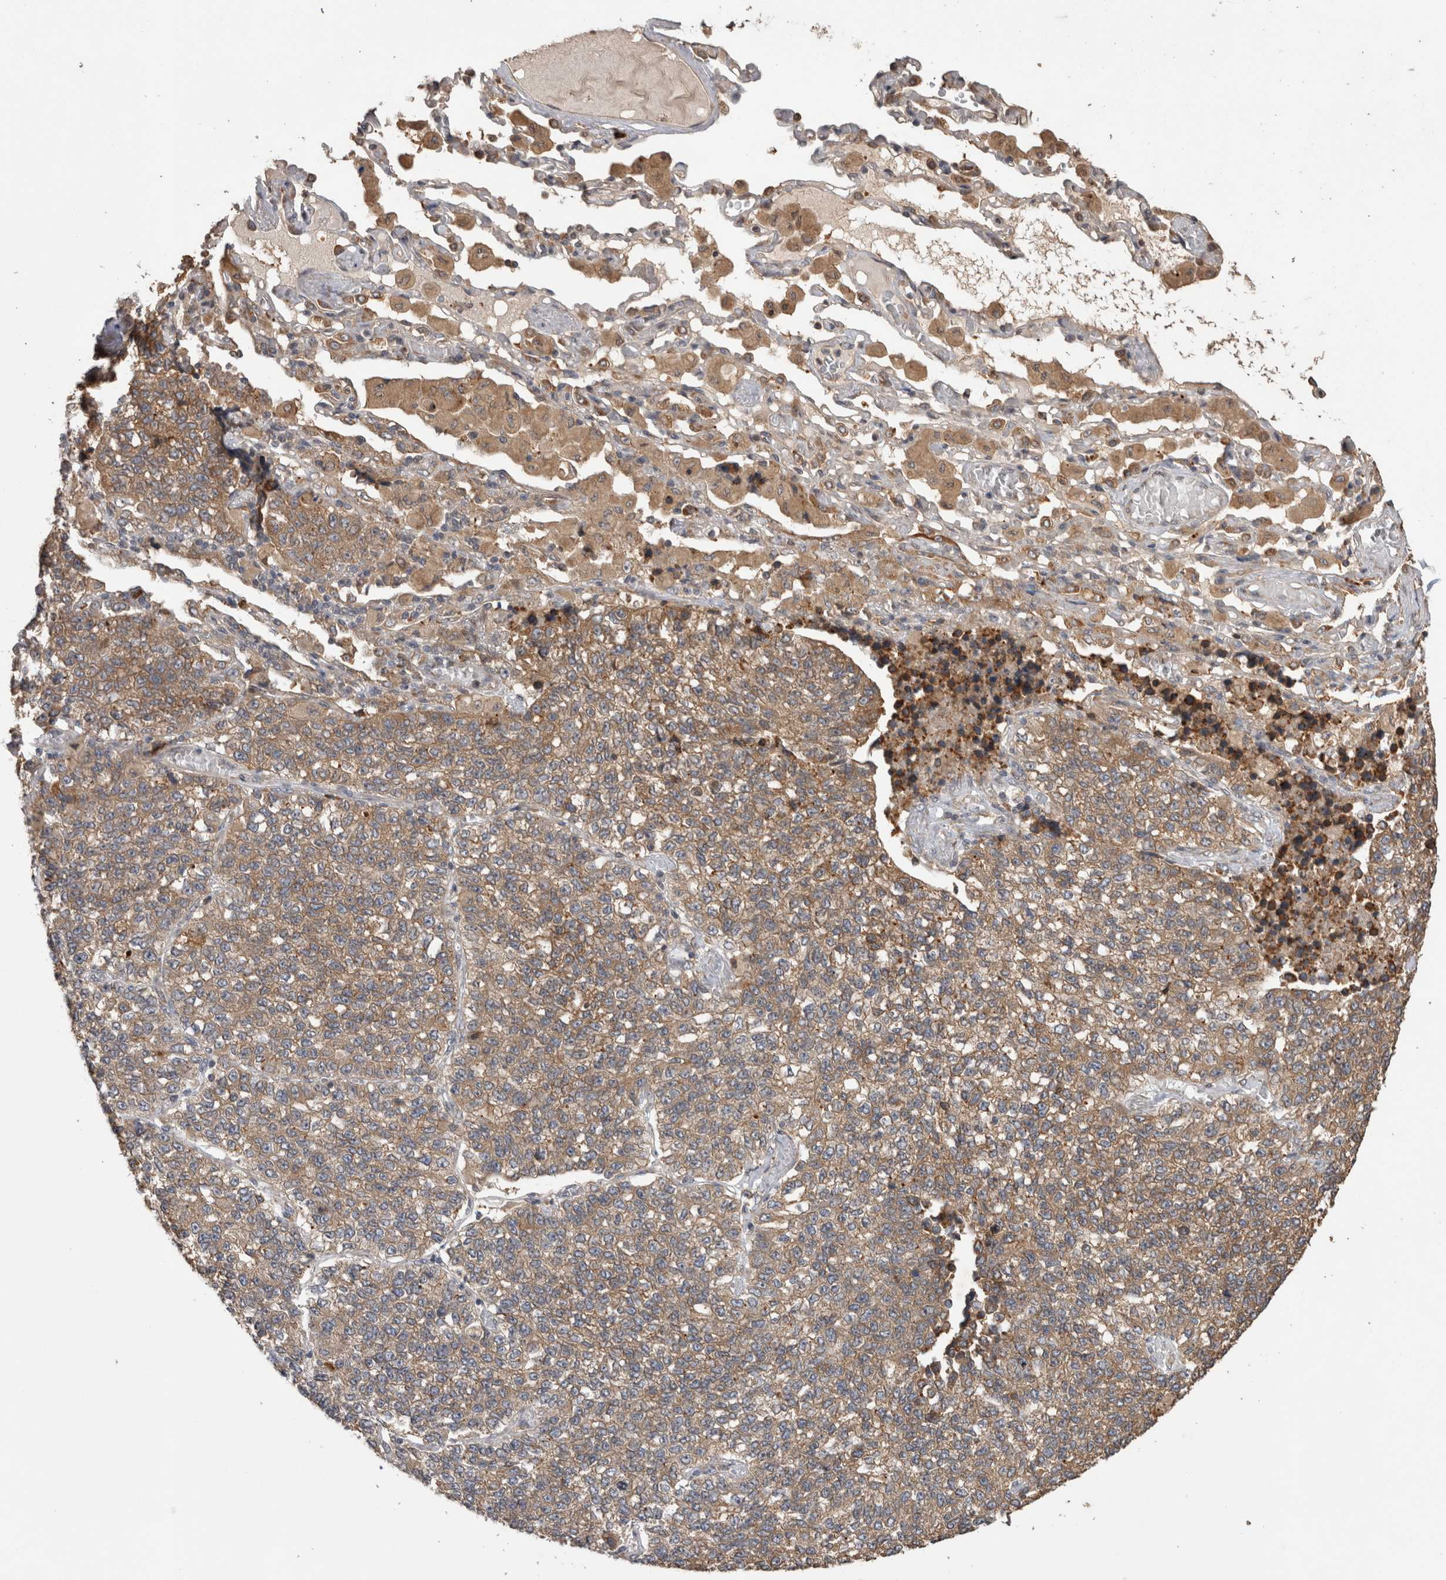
{"staining": {"intensity": "moderate", "quantity": ">75%", "location": "cytoplasmic/membranous"}, "tissue": "lung cancer", "cell_type": "Tumor cells", "image_type": "cancer", "snomed": [{"axis": "morphology", "description": "Adenocarcinoma, NOS"}, {"axis": "topography", "description": "Lung"}], "caption": "Lung cancer tissue shows moderate cytoplasmic/membranous staining in about >75% of tumor cells", "gene": "TBCE", "patient": {"sex": "male", "age": 49}}